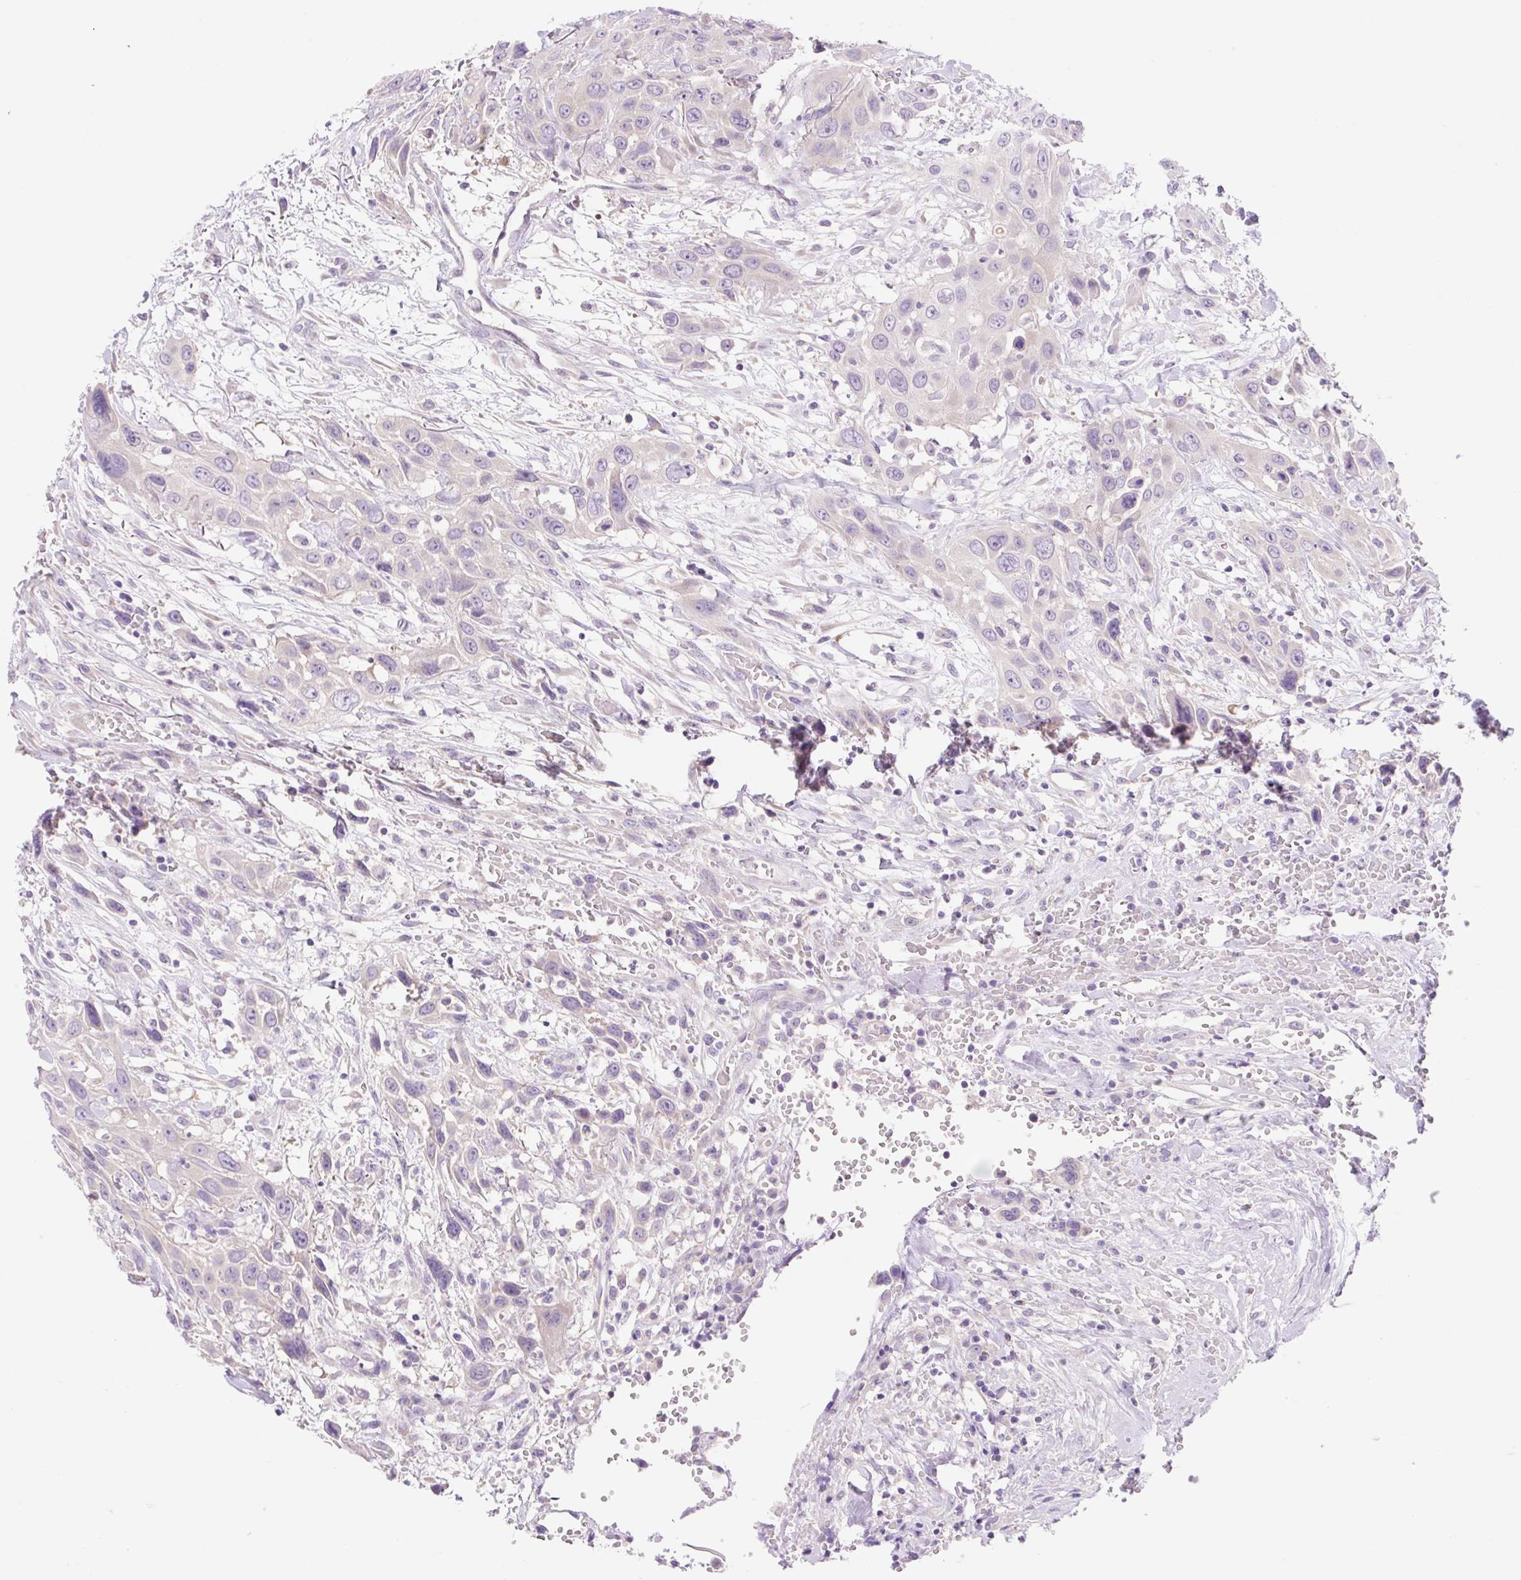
{"staining": {"intensity": "negative", "quantity": "none", "location": "none"}, "tissue": "head and neck cancer", "cell_type": "Tumor cells", "image_type": "cancer", "snomed": [{"axis": "morphology", "description": "Squamous cell carcinoma, NOS"}, {"axis": "topography", "description": "Head-Neck"}], "caption": "Immunohistochemistry of squamous cell carcinoma (head and neck) demonstrates no staining in tumor cells.", "gene": "CELF6", "patient": {"sex": "male", "age": 81}}